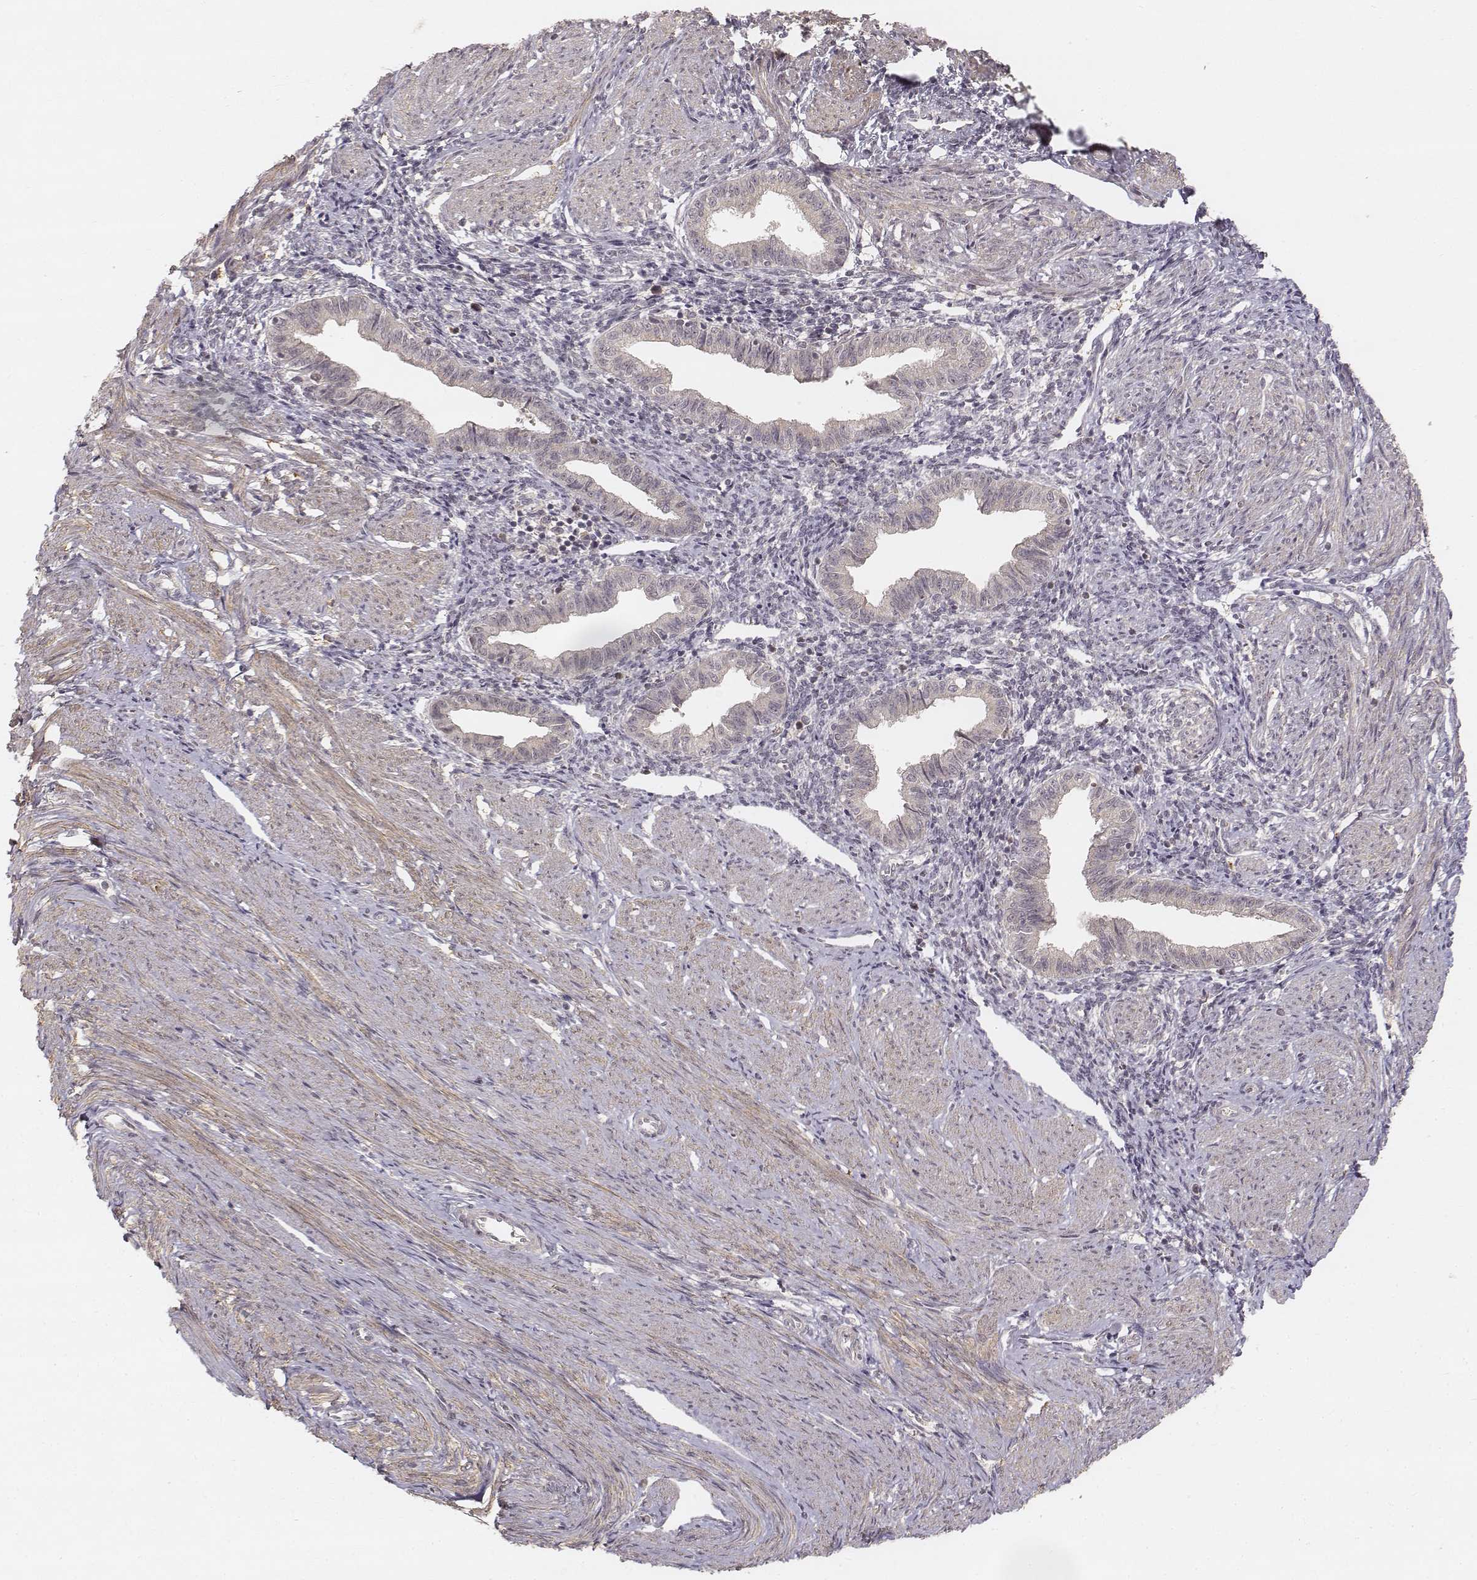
{"staining": {"intensity": "negative", "quantity": "none", "location": "none"}, "tissue": "endometrium", "cell_type": "Cells in endometrial stroma", "image_type": "normal", "snomed": [{"axis": "morphology", "description": "Normal tissue, NOS"}, {"axis": "topography", "description": "Endometrium"}], "caption": "The immunohistochemistry histopathology image has no significant staining in cells in endometrial stroma of endometrium. (Brightfield microscopy of DAB immunohistochemistry at high magnification).", "gene": "FANCD2", "patient": {"sex": "female", "age": 37}}